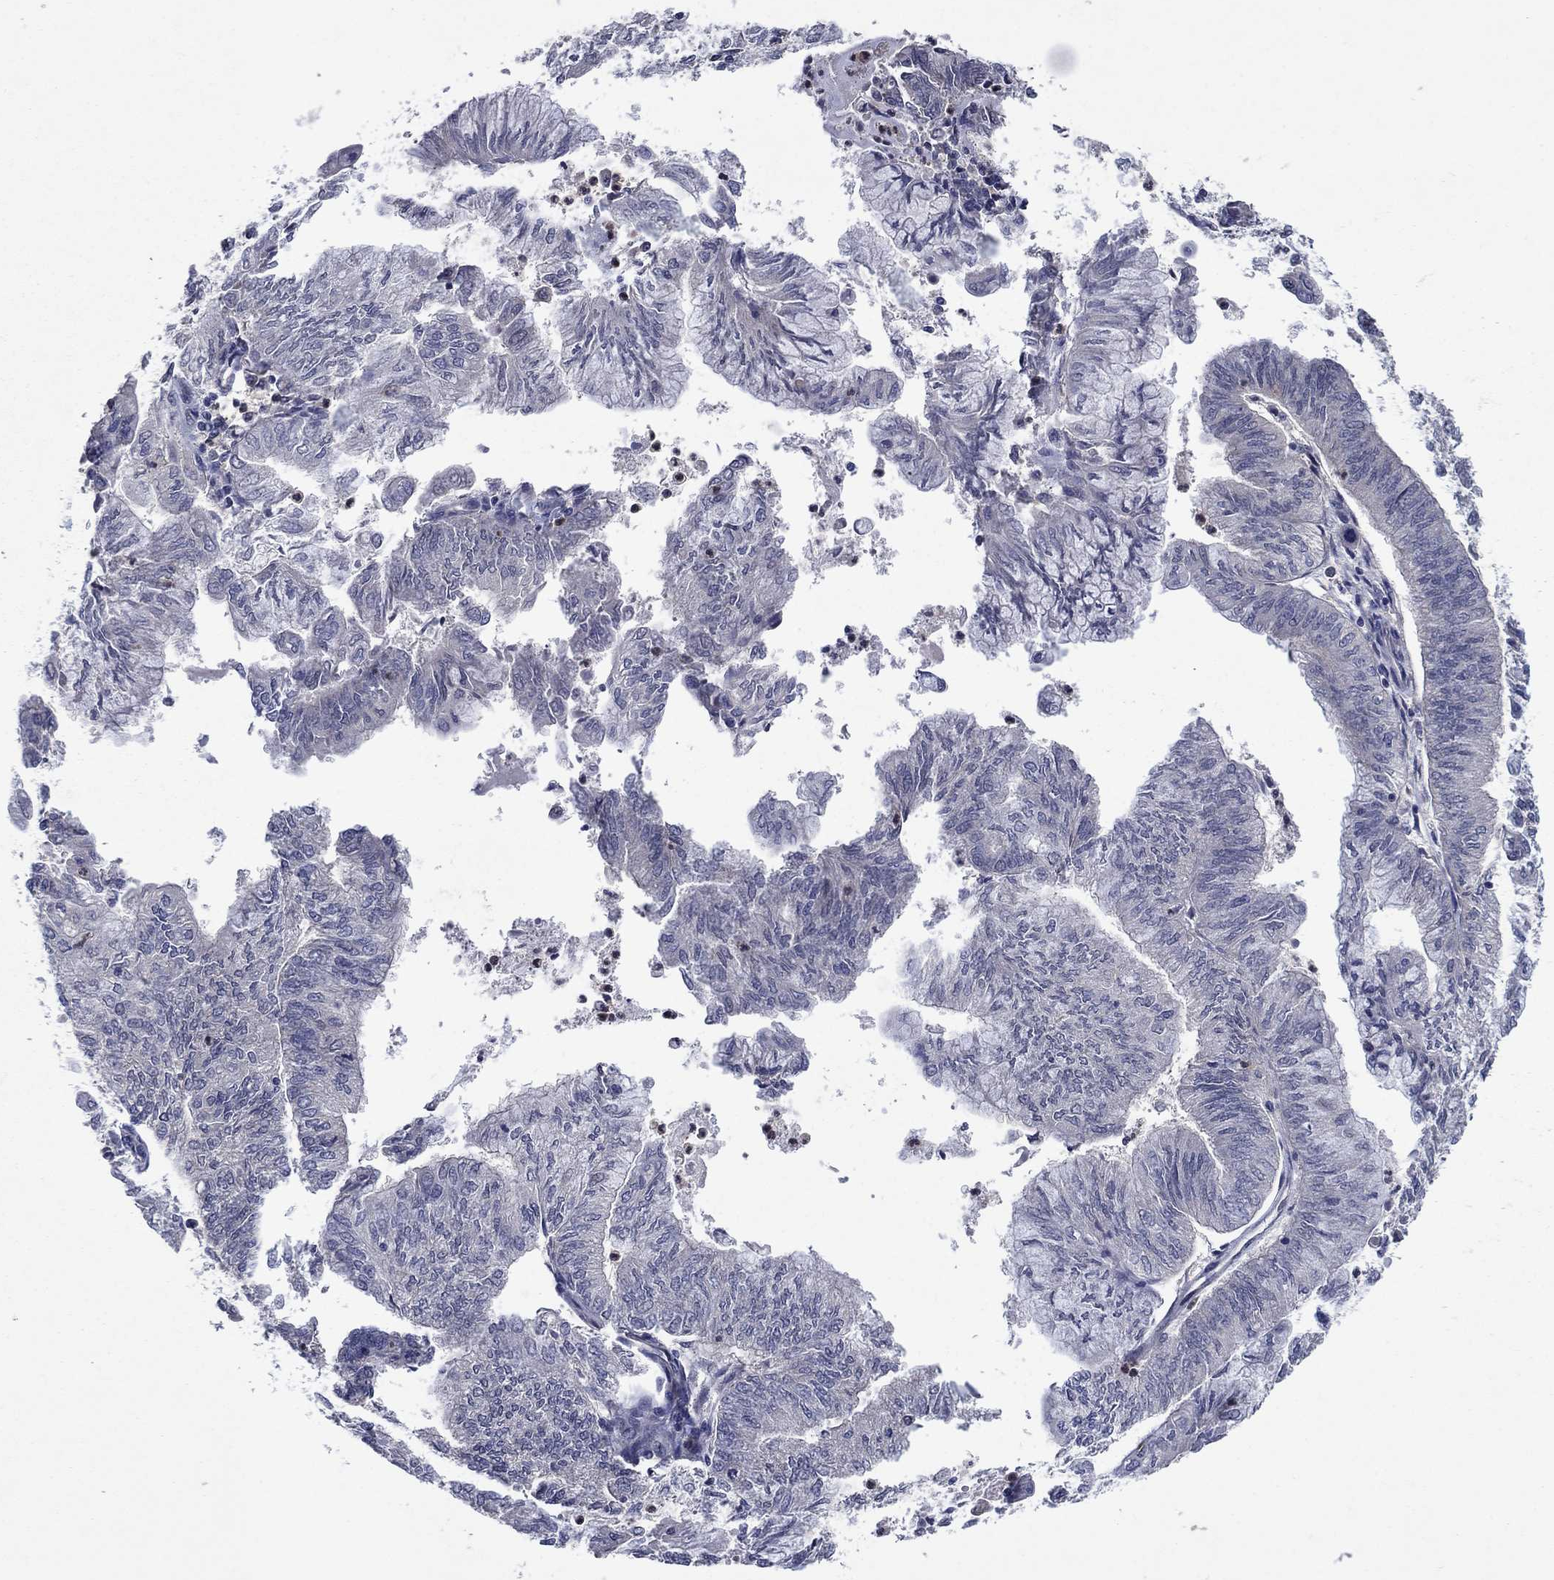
{"staining": {"intensity": "negative", "quantity": "none", "location": "none"}, "tissue": "endometrial cancer", "cell_type": "Tumor cells", "image_type": "cancer", "snomed": [{"axis": "morphology", "description": "Adenocarcinoma, NOS"}, {"axis": "topography", "description": "Endometrium"}], "caption": "Protein analysis of adenocarcinoma (endometrial) shows no significant positivity in tumor cells.", "gene": "MSRB1", "patient": {"sex": "female", "age": 59}}